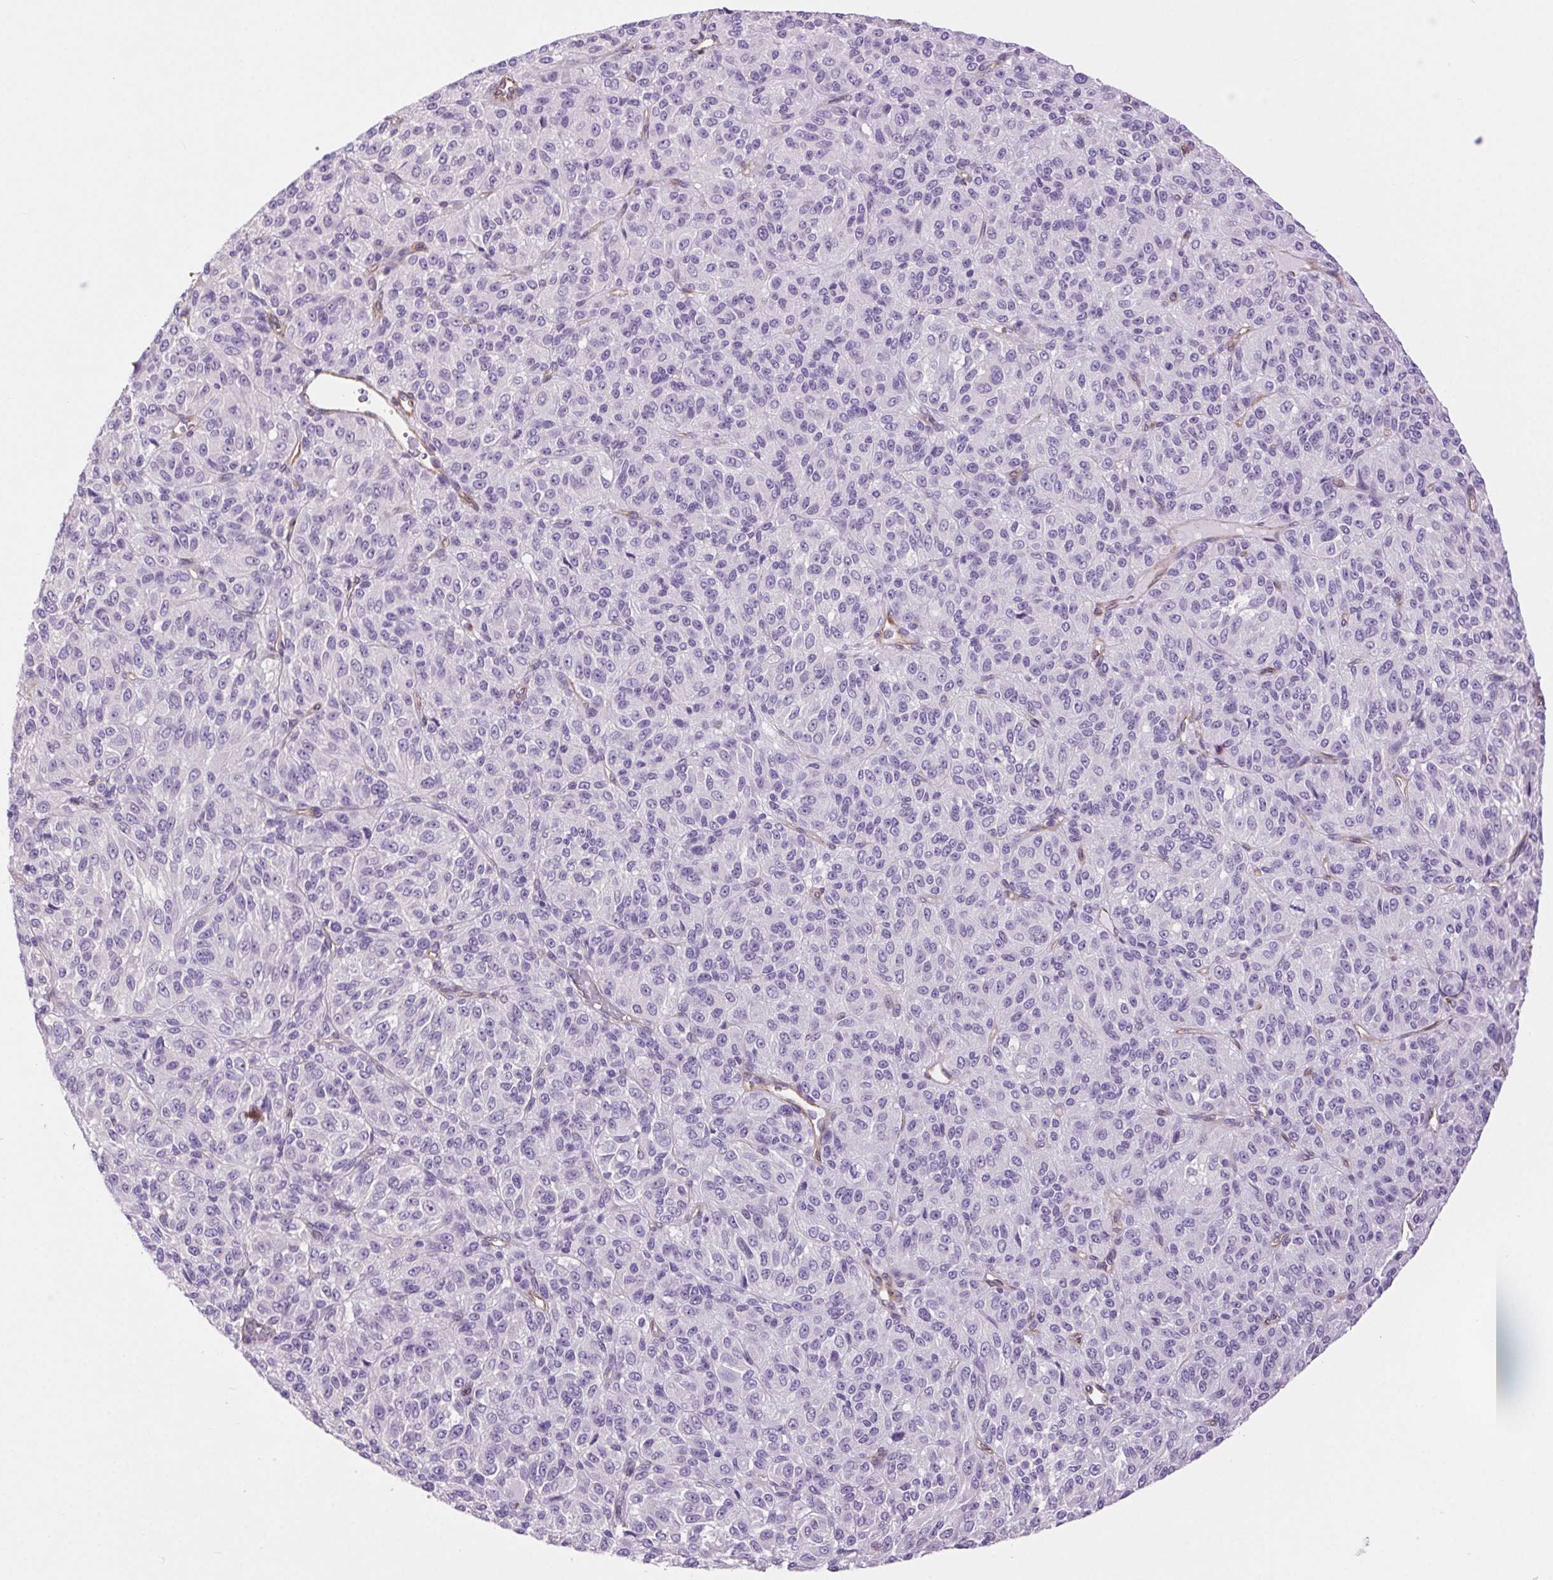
{"staining": {"intensity": "negative", "quantity": "none", "location": "none"}, "tissue": "melanoma", "cell_type": "Tumor cells", "image_type": "cancer", "snomed": [{"axis": "morphology", "description": "Malignant melanoma, Metastatic site"}, {"axis": "topography", "description": "Brain"}], "caption": "A high-resolution image shows IHC staining of malignant melanoma (metastatic site), which demonstrates no significant positivity in tumor cells.", "gene": "SHCBP1L", "patient": {"sex": "female", "age": 56}}